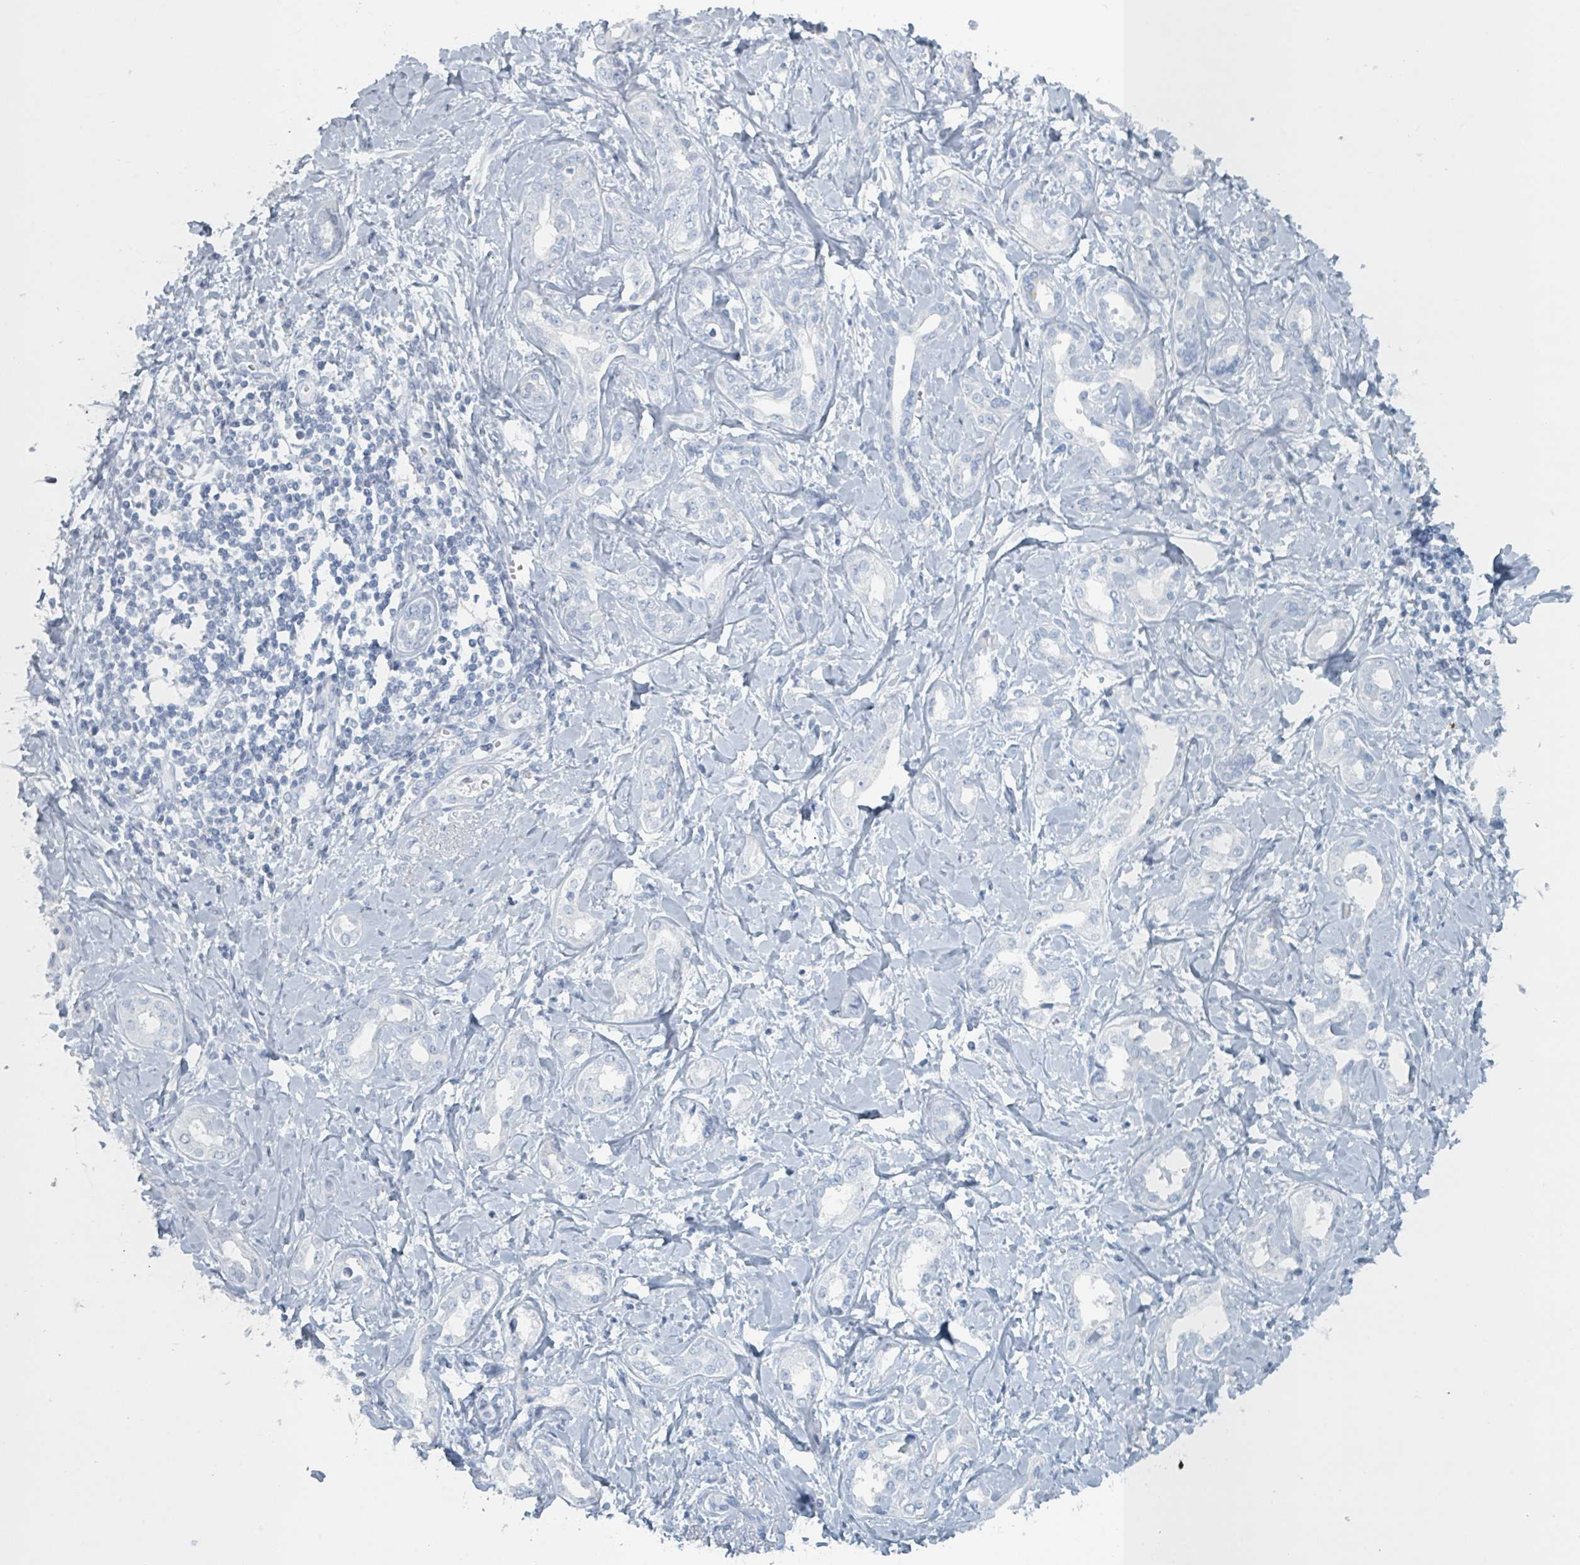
{"staining": {"intensity": "negative", "quantity": "none", "location": "none"}, "tissue": "liver cancer", "cell_type": "Tumor cells", "image_type": "cancer", "snomed": [{"axis": "morphology", "description": "Cholangiocarcinoma"}, {"axis": "topography", "description": "Liver"}], "caption": "A micrograph of liver cancer stained for a protein reveals no brown staining in tumor cells.", "gene": "HEATR5A", "patient": {"sex": "female", "age": 77}}